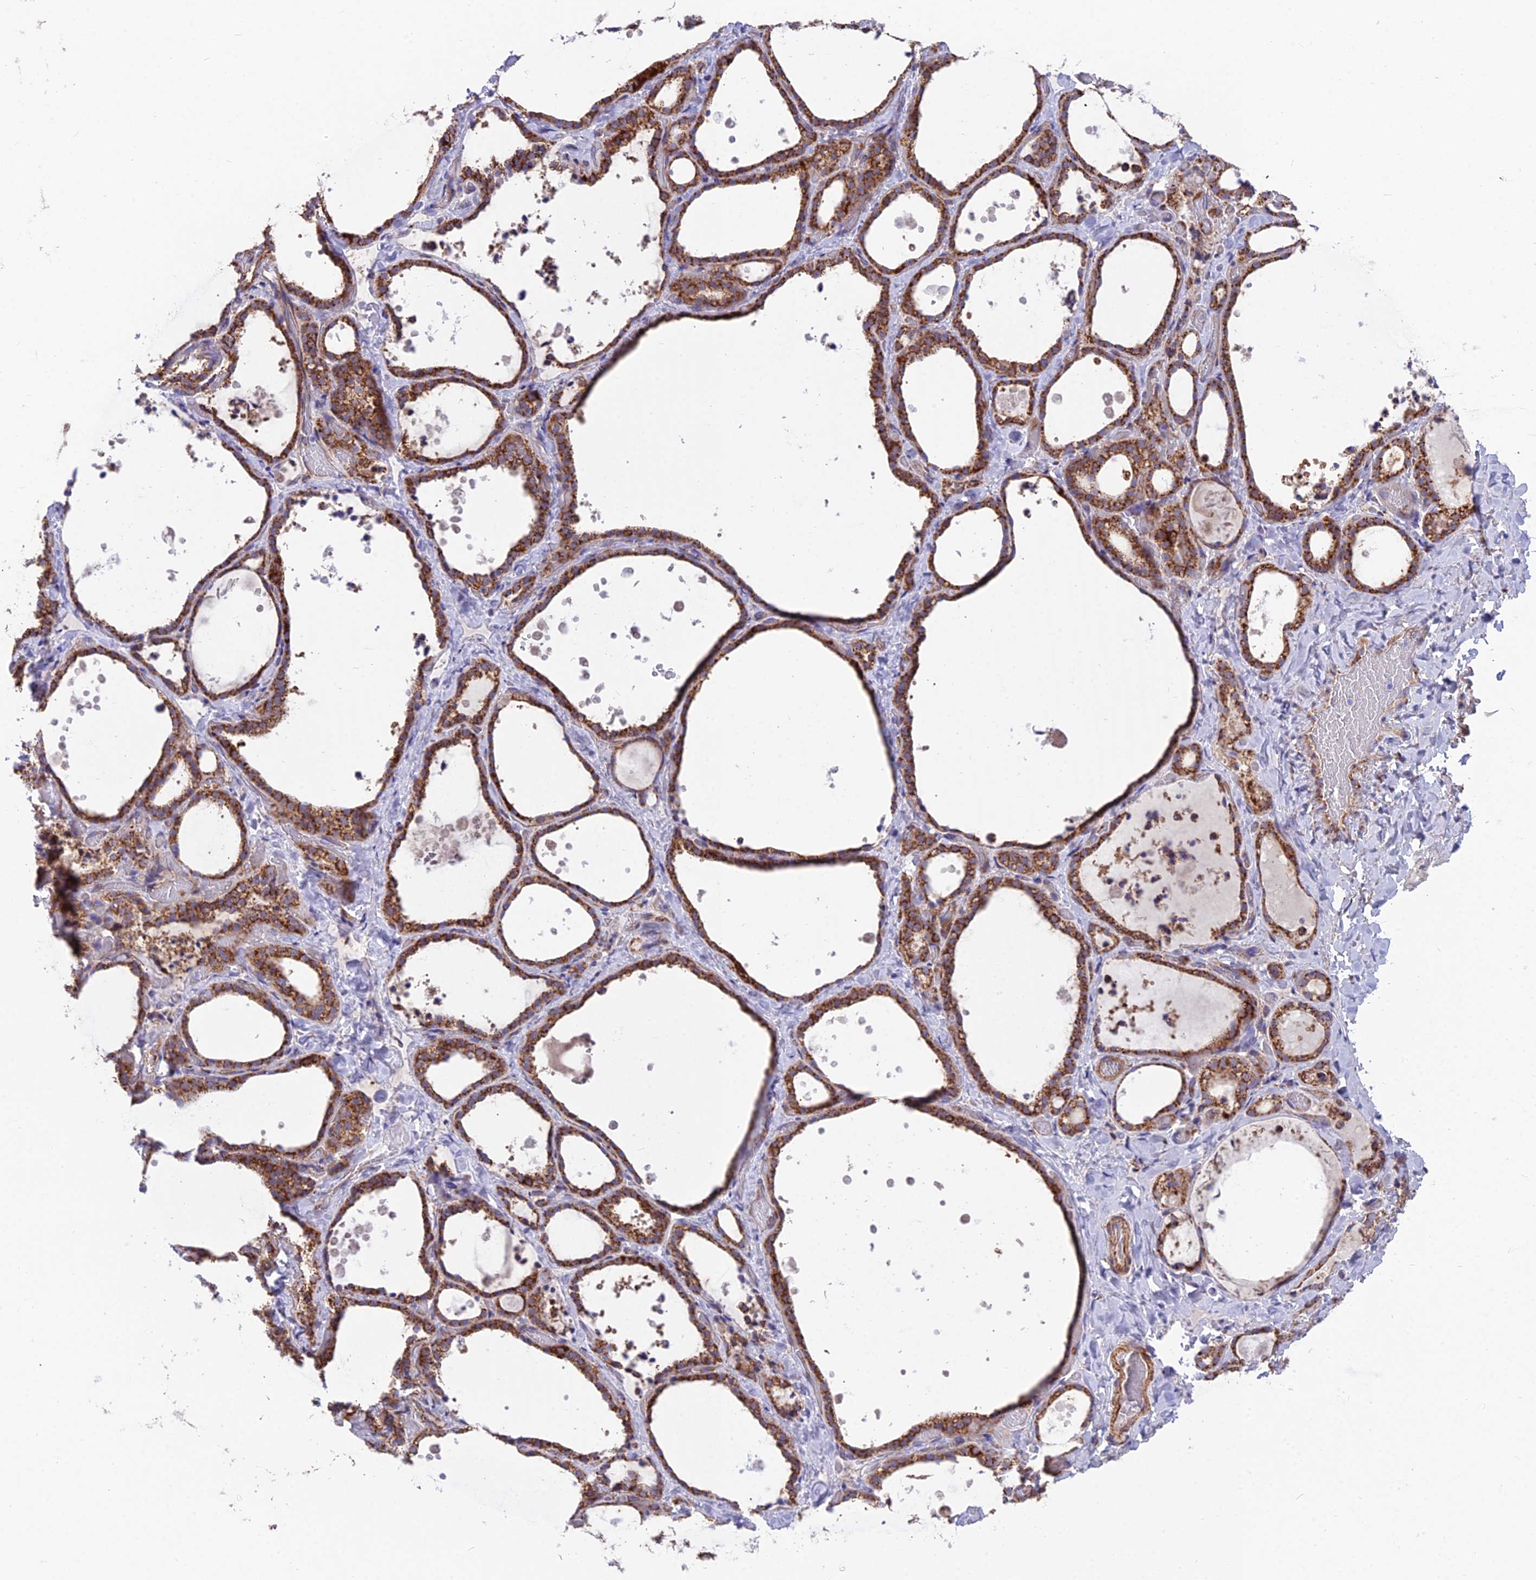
{"staining": {"intensity": "strong", "quantity": ">75%", "location": "cytoplasmic/membranous"}, "tissue": "thyroid gland", "cell_type": "Glandular cells", "image_type": "normal", "snomed": [{"axis": "morphology", "description": "Normal tissue, NOS"}, {"axis": "topography", "description": "Thyroid gland"}], "caption": "Immunohistochemical staining of normal human thyroid gland shows high levels of strong cytoplasmic/membranous staining in about >75% of glandular cells.", "gene": "TIGD6", "patient": {"sex": "female", "age": 44}}